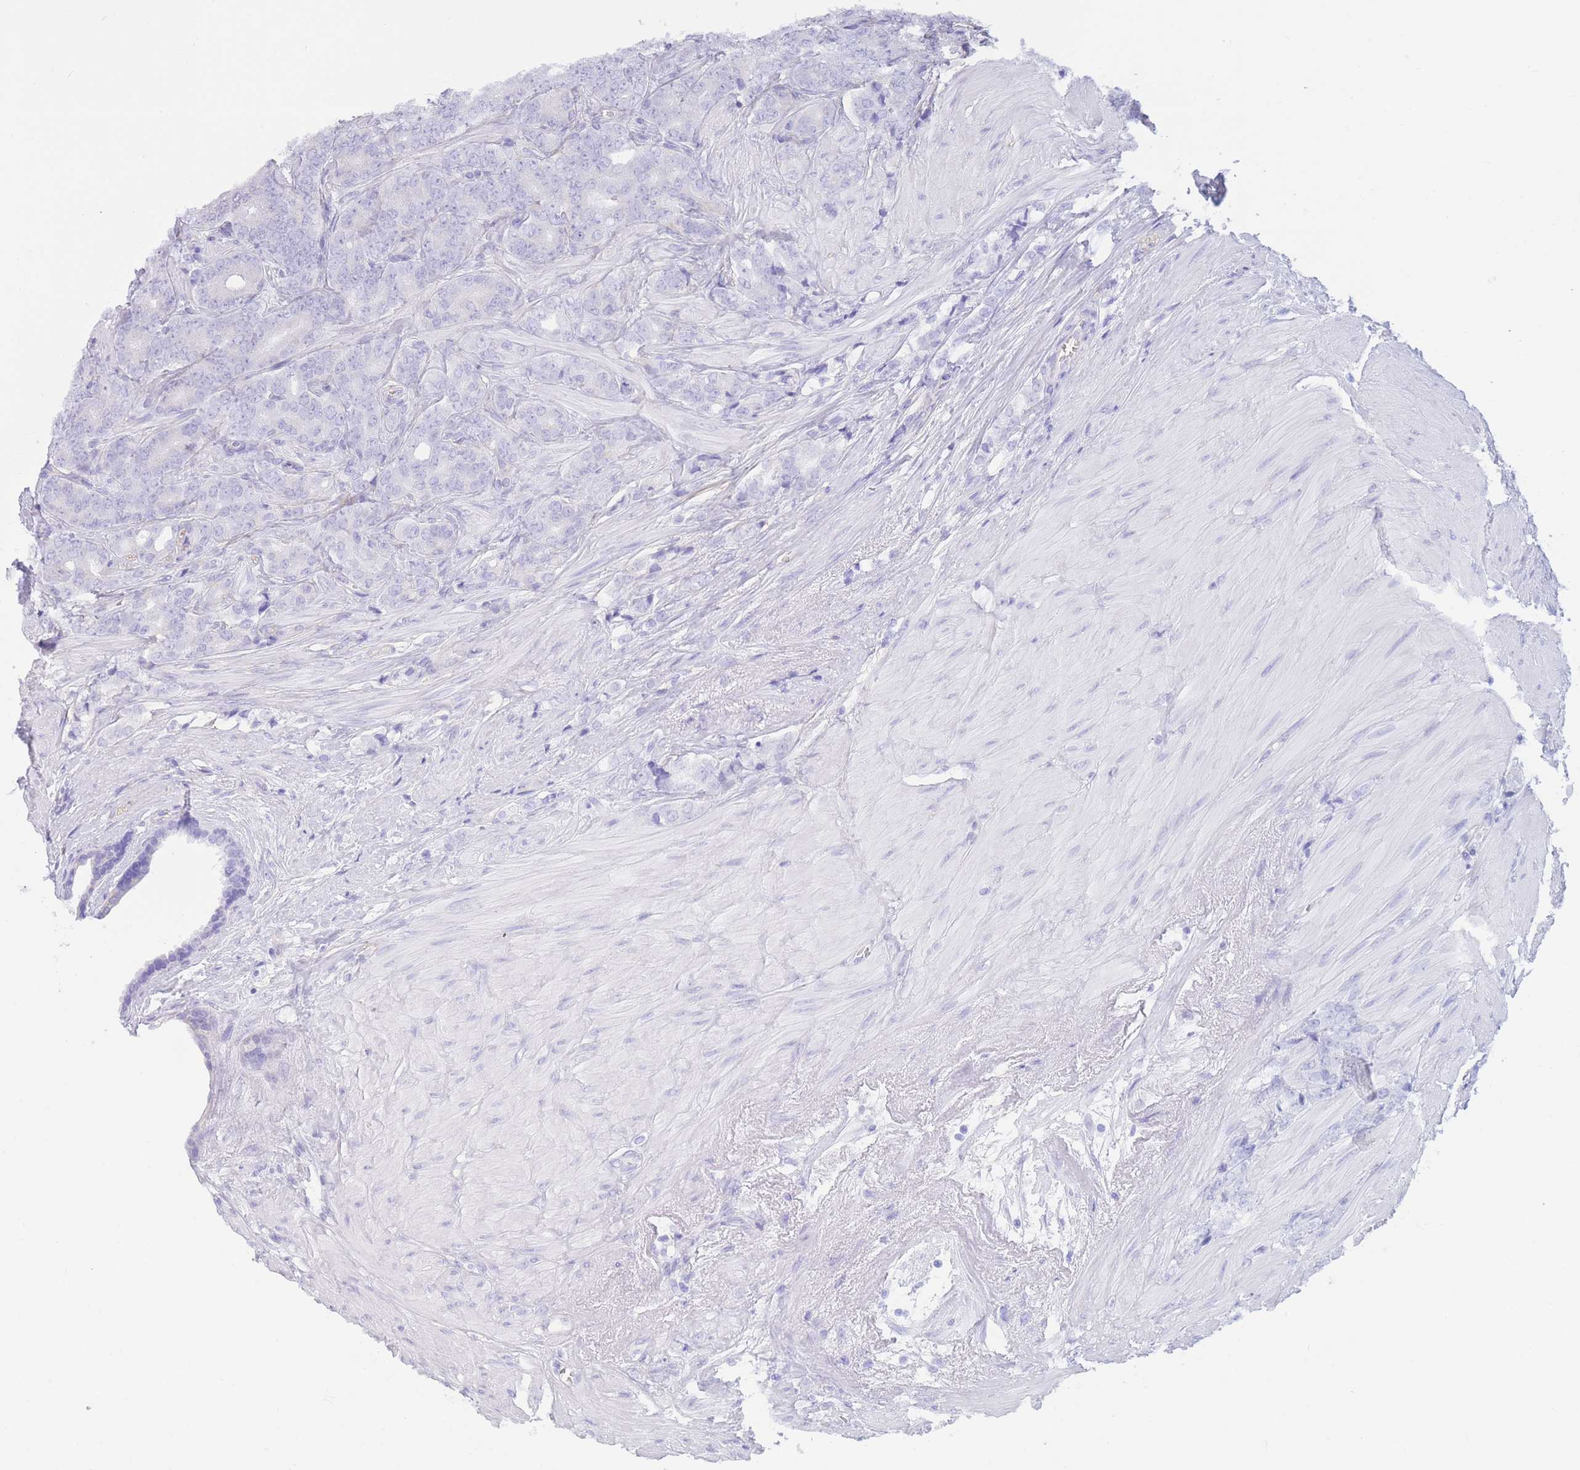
{"staining": {"intensity": "negative", "quantity": "none", "location": "none"}, "tissue": "prostate cancer", "cell_type": "Tumor cells", "image_type": "cancer", "snomed": [{"axis": "morphology", "description": "Adenocarcinoma, High grade"}, {"axis": "topography", "description": "Prostate"}], "caption": "This is an immunohistochemistry image of human prostate high-grade adenocarcinoma. There is no expression in tumor cells.", "gene": "ADD2", "patient": {"sex": "male", "age": 62}}